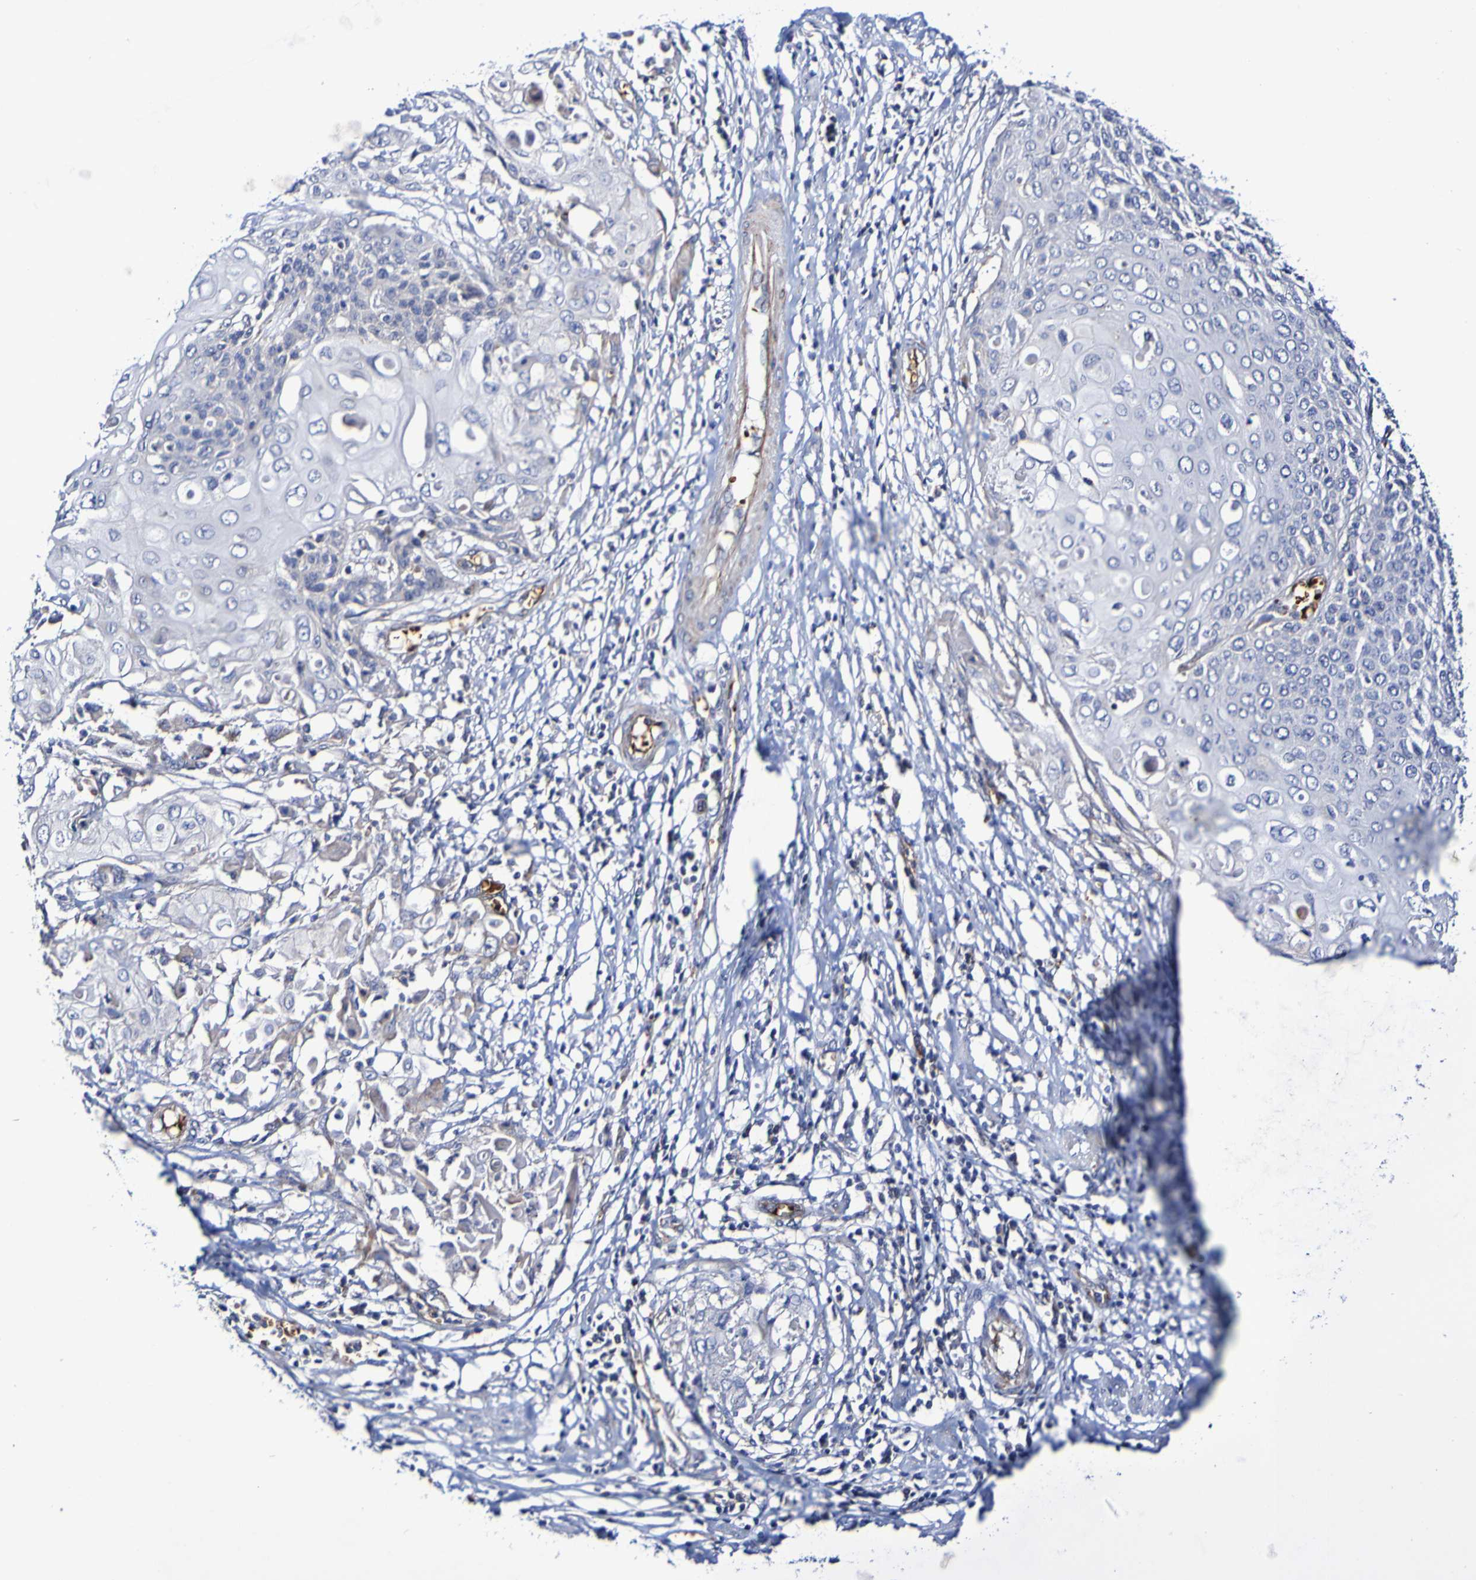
{"staining": {"intensity": "negative", "quantity": "none", "location": "none"}, "tissue": "cervical cancer", "cell_type": "Tumor cells", "image_type": "cancer", "snomed": [{"axis": "morphology", "description": "Squamous cell carcinoma, NOS"}, {"axis": "topography", "description": "Cervix"}], "caption": "This histopathology image is of cervical squamous cell carcinoma stained with IHC to label a protein in brown with the nuclei are counter-stained blue. There is no expression in tumor cells.", "gene": "WNT4", "patient": {"sex": "female", "age": 39}}